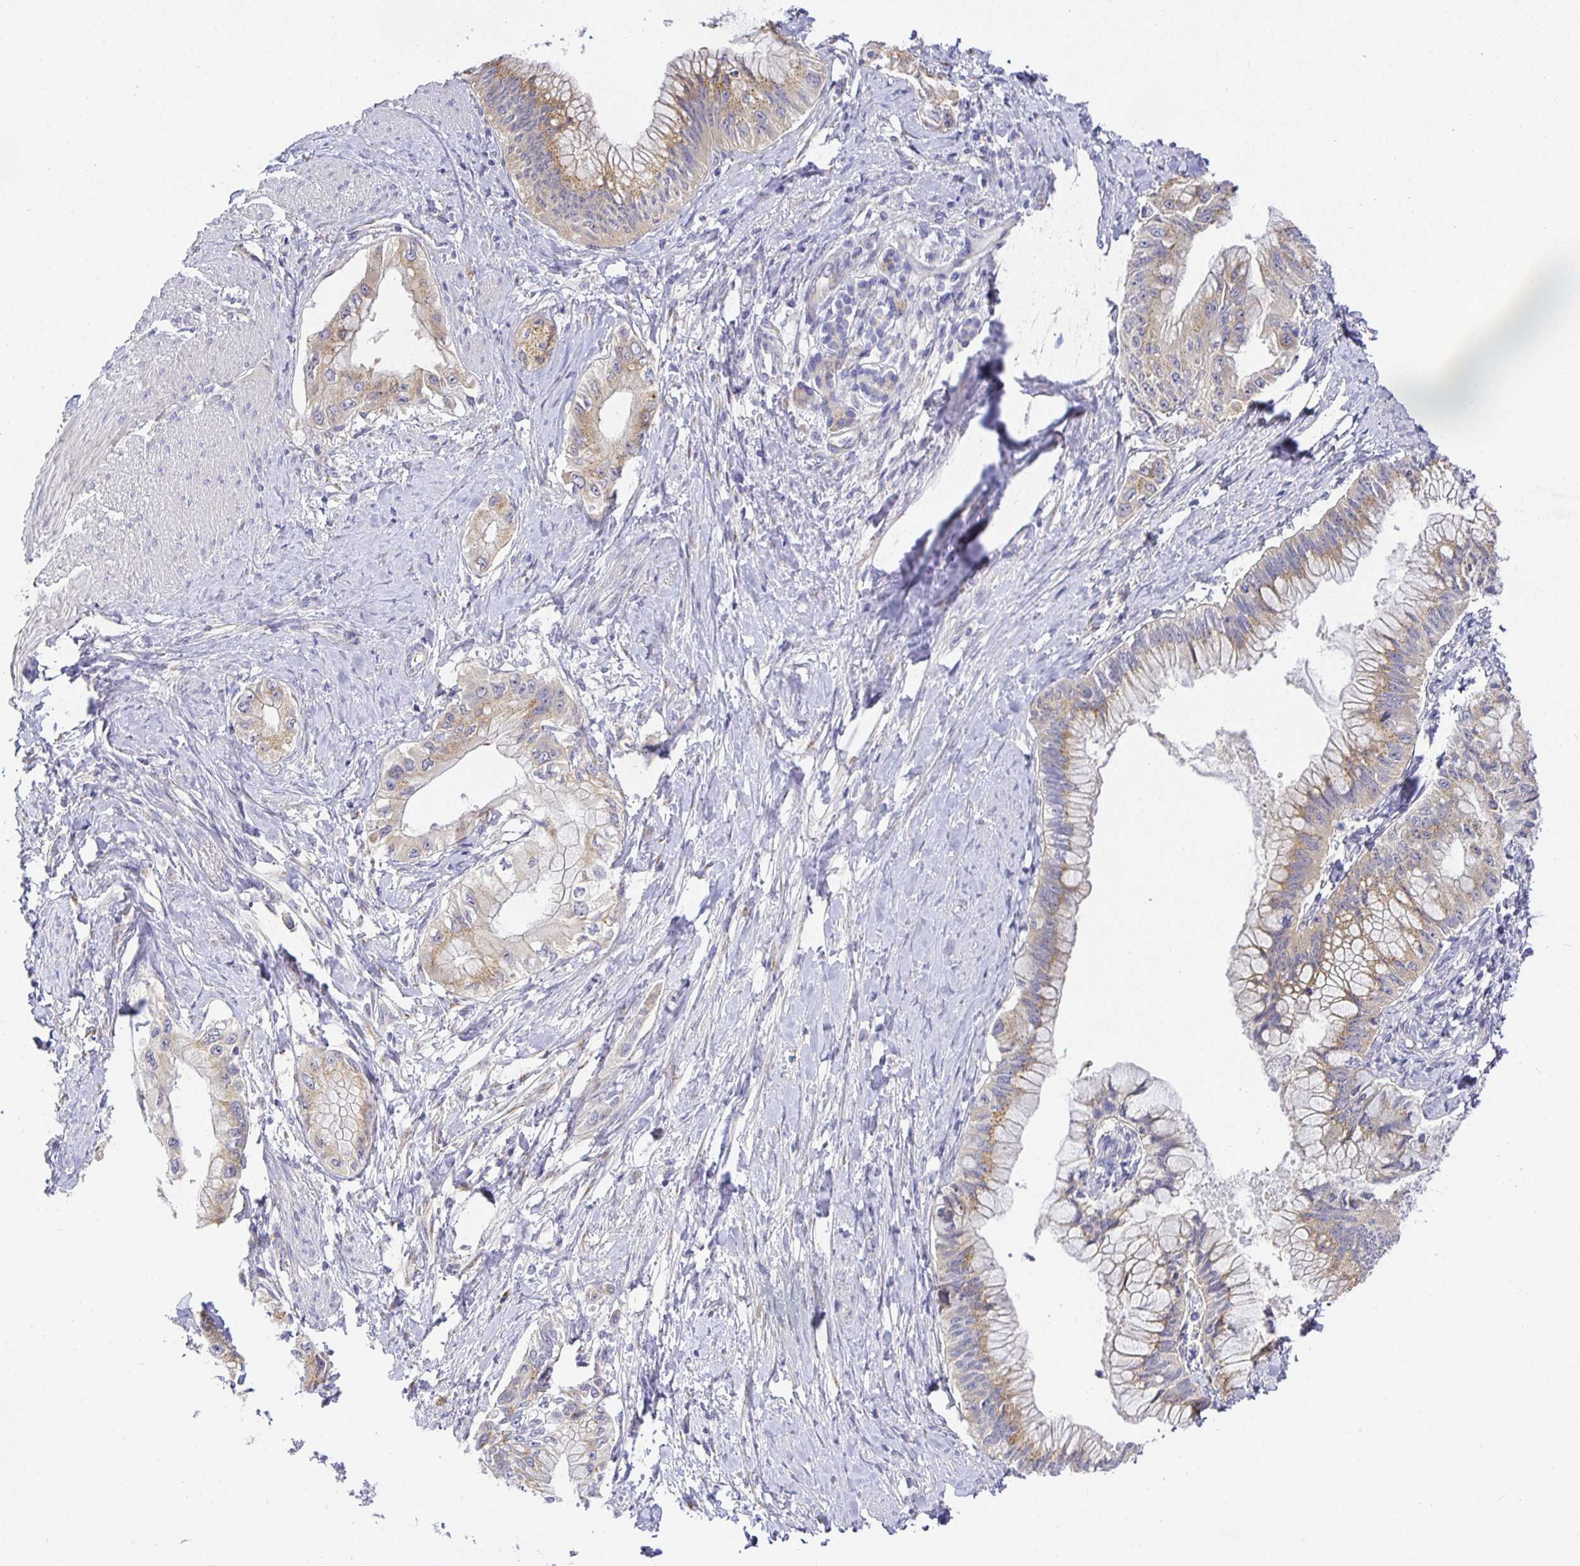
{"staining": {"intensity": "weak", "quantity": ">75%", "location": "cytoplasmic/membranous"}, "tissue": "pancreatic cancer", "cell_type": "Tumor cells", "image_type": "cancer", "snomed": [{"axis": "morphology", "description": "Adenocarcinoma, NOS"}, {"axis": "topography", "description": "Pancreas"}], "caption": "Human pancreatic cancer stained for a protein (brown) exhibits weak cytoplasmic/membranous positive positivity in about >75% of tumor cells.", "gene": "OPALIN", "patient": {"sex": "male", "age": 48}}